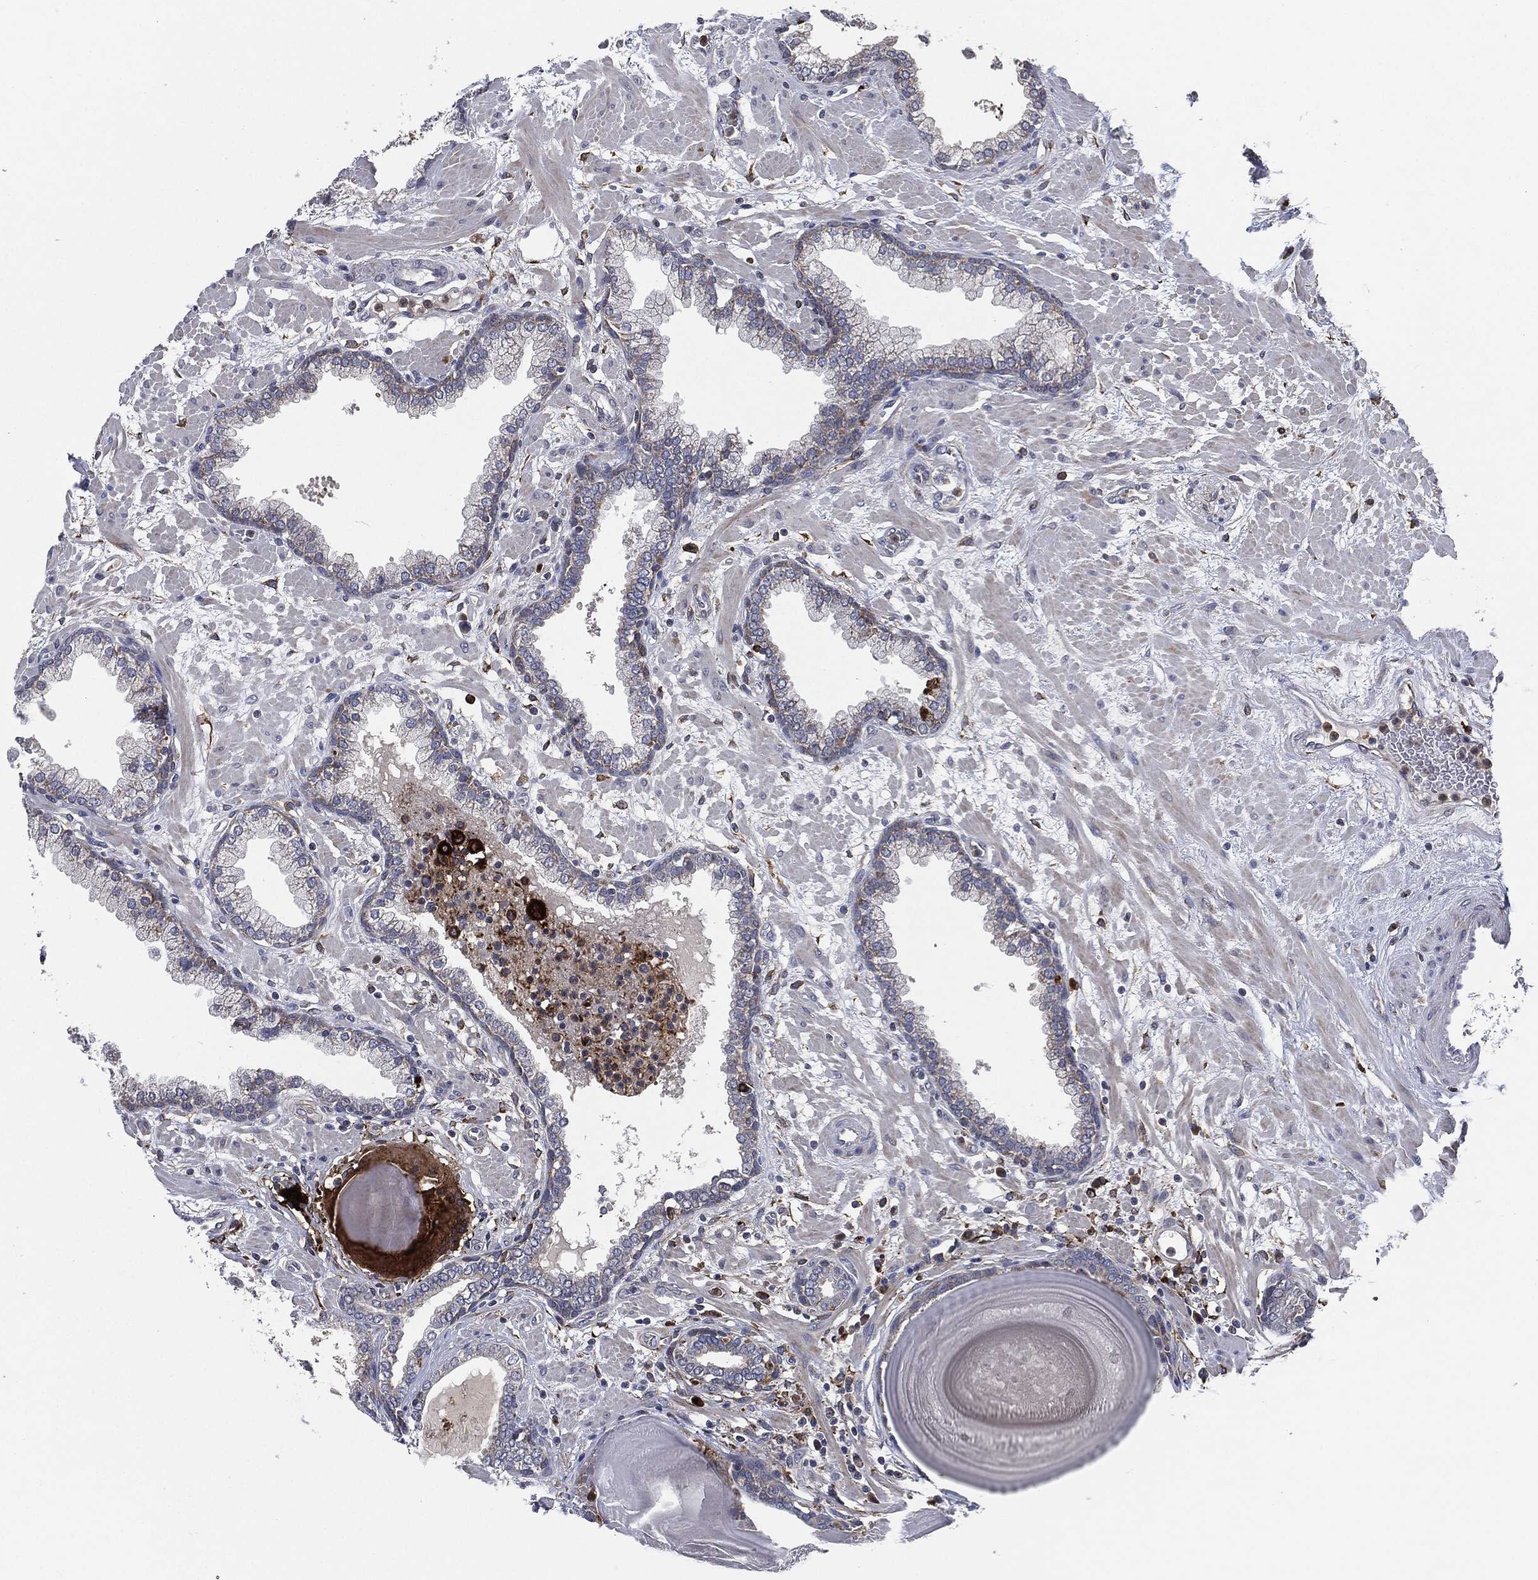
{"staining": {"intensity": "weak", "quantity": "<25%", "location": "cytoplasmic/membranous"}, "tissue": "prostate", "cell_type": "Glandular cells", "image_type": "normal", "snomed": [{"axis": "morphology", "description": "Normal tissue, NOS"}, {"axis": "topography", "description": "Prostate"}], "caption": "DAB (3,3'-diaminobenzidine) immunohistochemical staining of benign human prostate demonstrates no significant staining in glandular cells.", "gene": "TMEM11", "patient": {"sex": "male", "age": 63}}